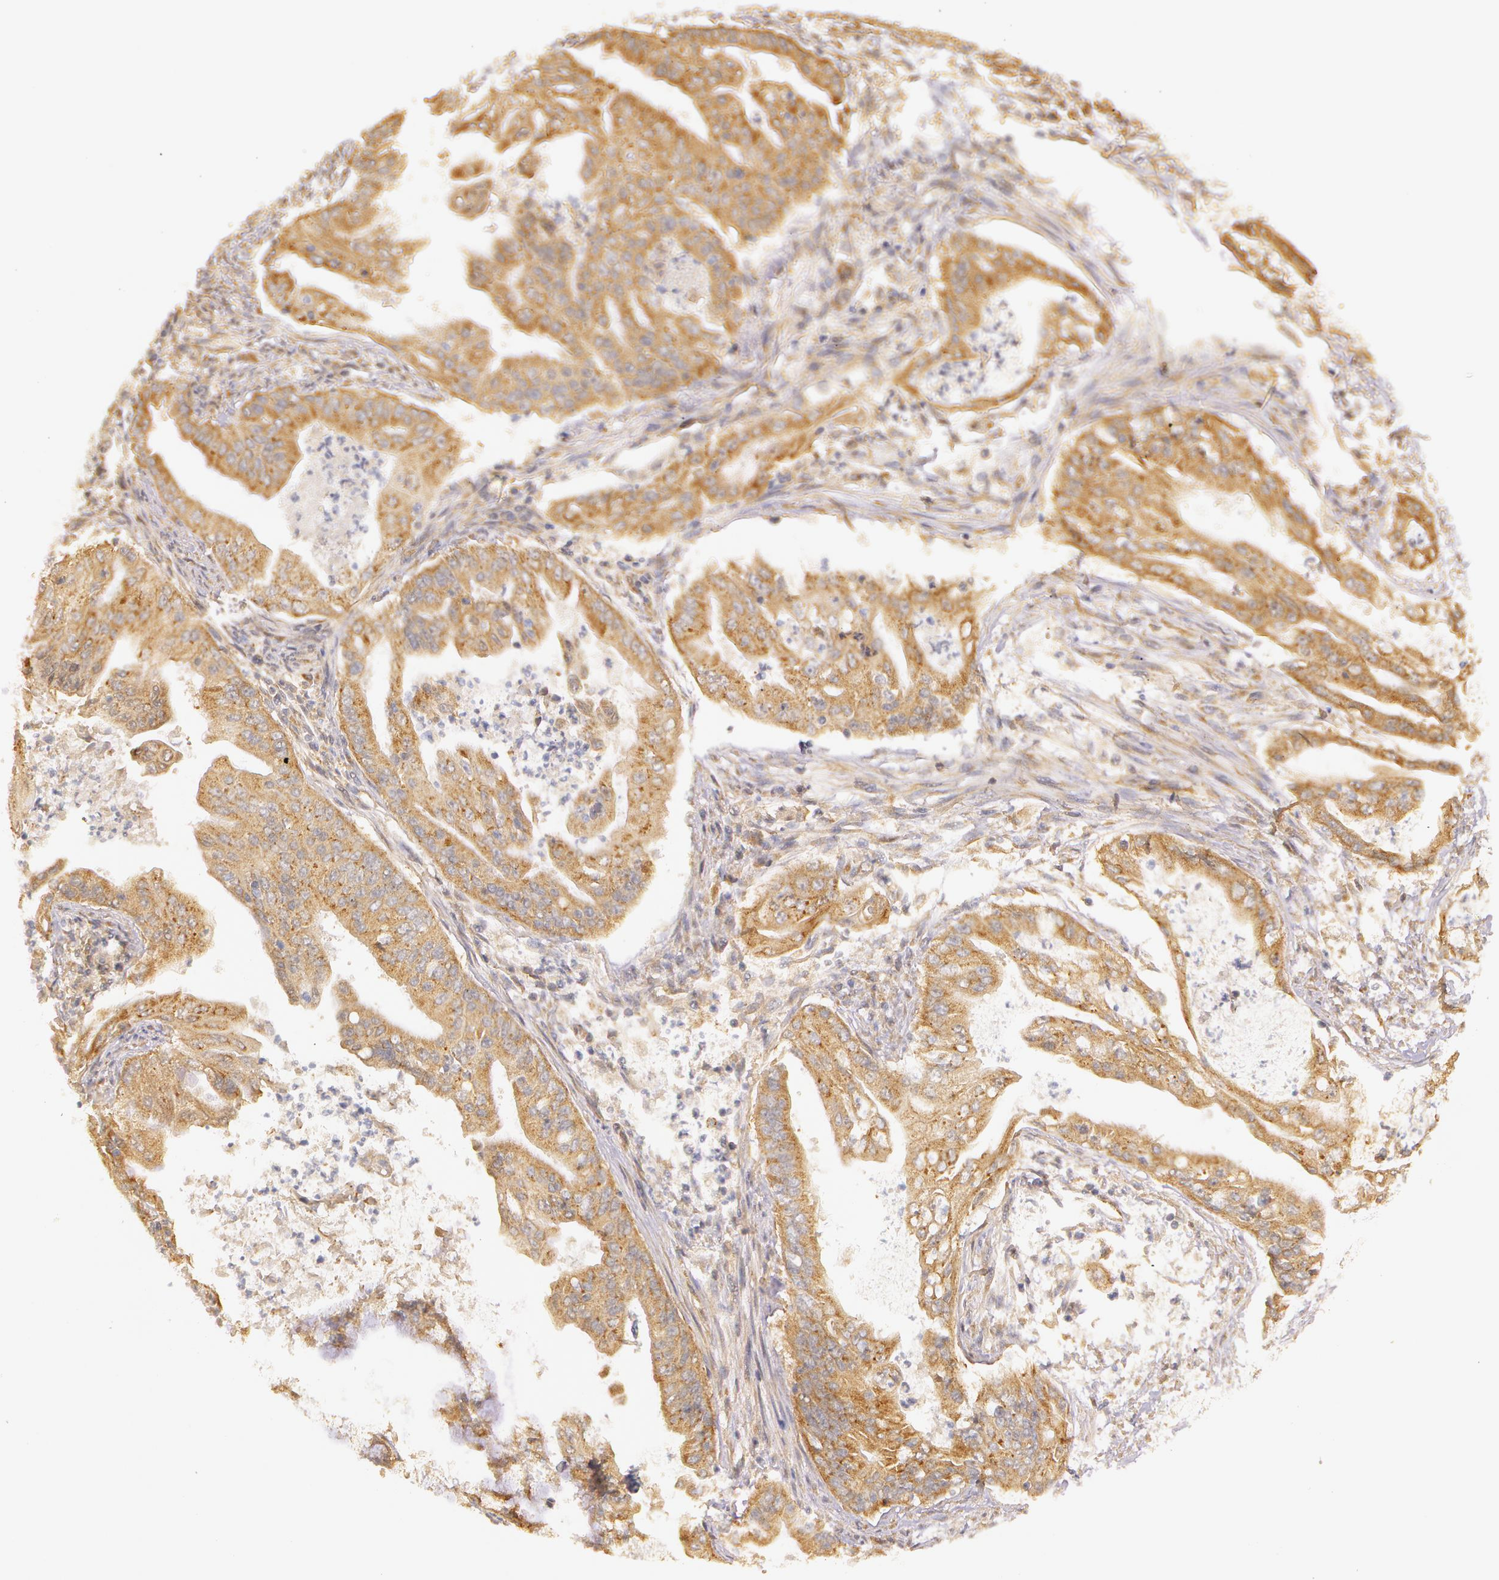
{"staining": {"intensity": "moderate", "quantity": ">75%", "location": "cytoplasmic/membranous"}, "tissue": "endometrial cancer", "cell_type": "Tumor cells", "image_type": "cancer", "snomed": [{"axis": "morphology", "description": "Adenocarcinoma, NOS"}, {"axis": "topography", "description": "Endometrium"}], "caption": "Adenocarcinoma (endometrial) stained for a protein (brown) demonstrates moderate cytoplasmic/membranous positive staining in about >75% of tumor cells.", "gene": "ASCC2", "patient": {"sex": "female", "age": 63}}